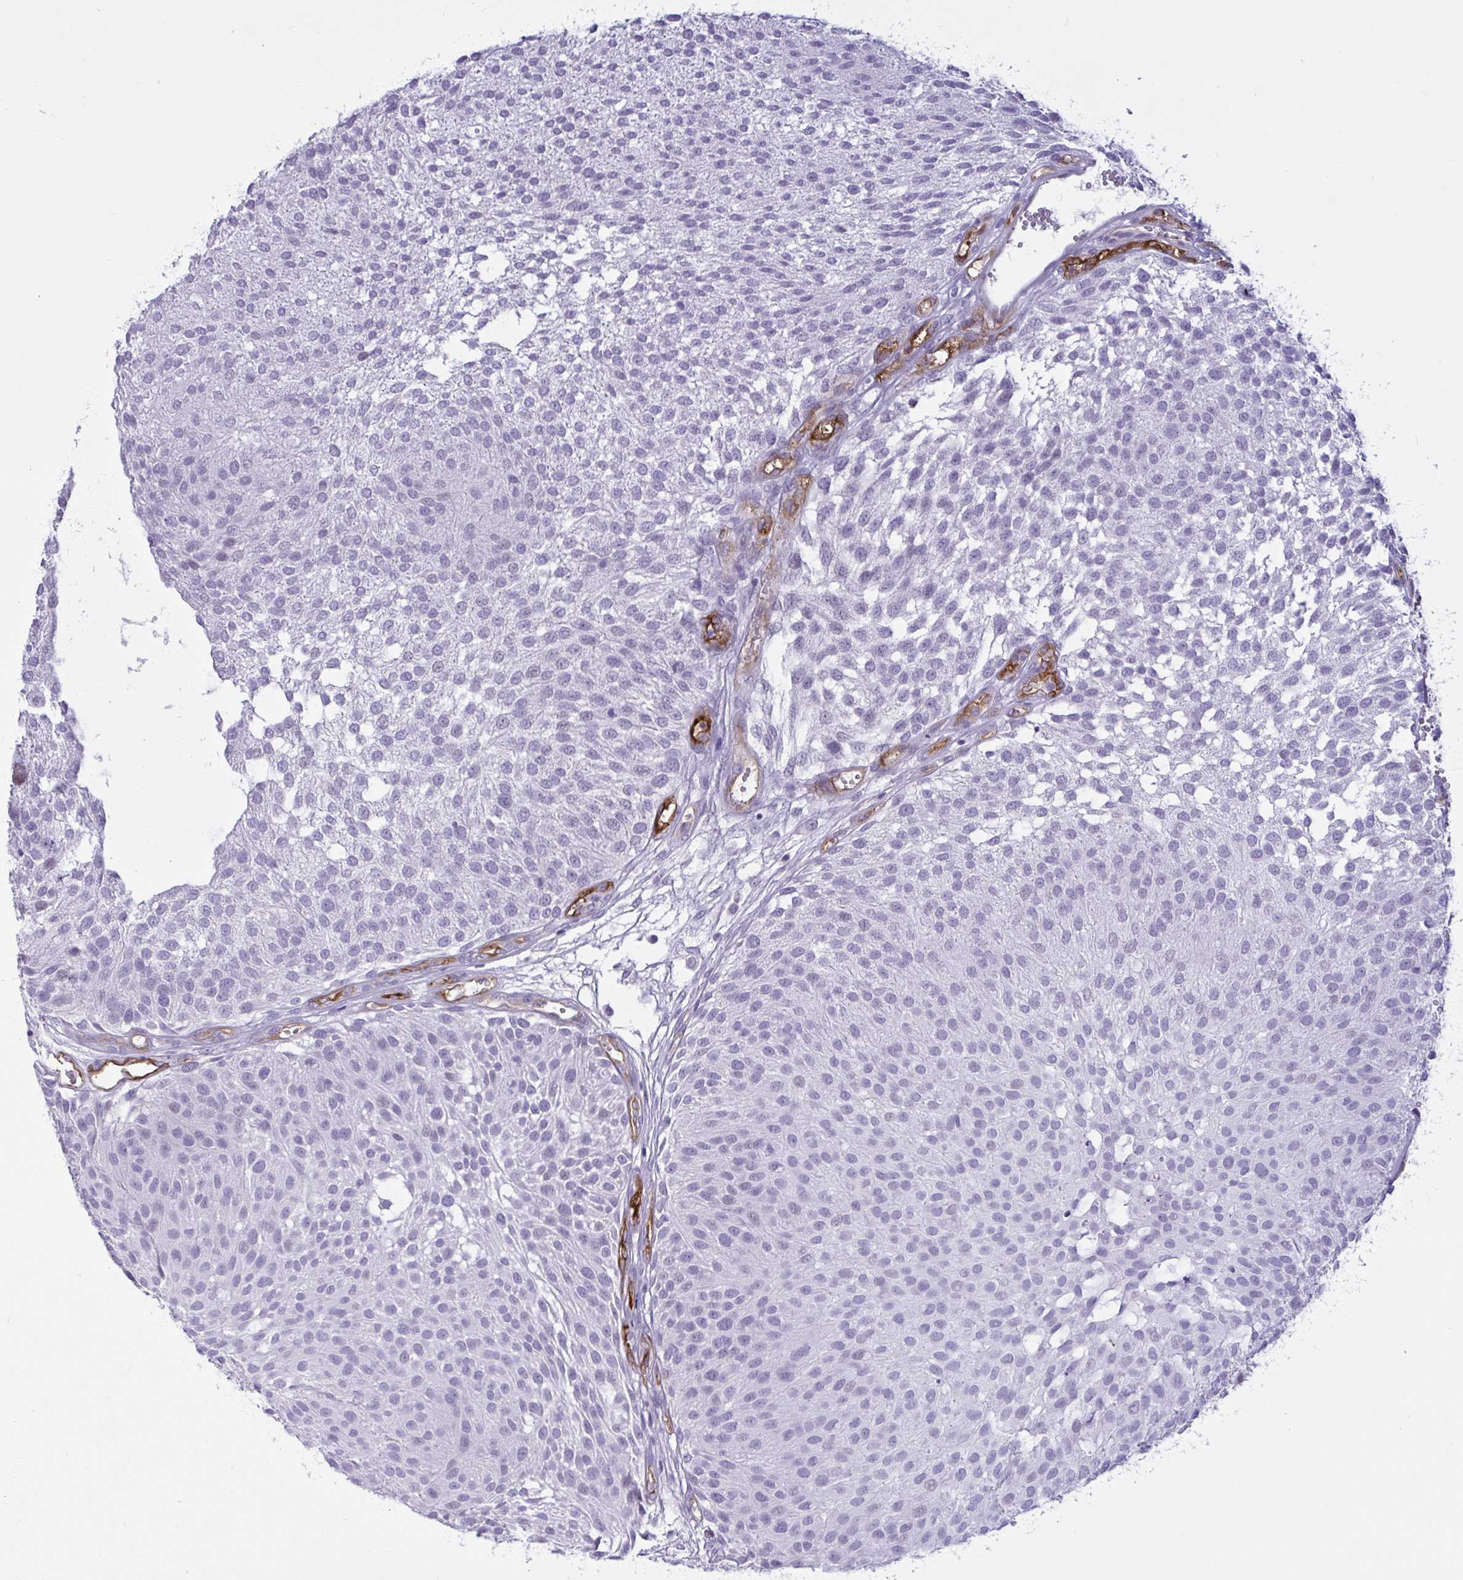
{"staining": {"intensity": "negative", "quantity": "none", "location": "none"}, "tissue": "urothelial cancer", "cell_type": "Tumor cells", "image_type": "cancer", "snomed": [{"axis": "morphology", "description": "Urothelial carcinoma, NOS"}, {"axis": "topography", "description": "Urinary bladder"}], "caption": "Micrograph shows no protein expression in tumor cells of urothelial cancer tissue.", "gene": "EML1", "patient": {"sex": "male", "age": 84}}